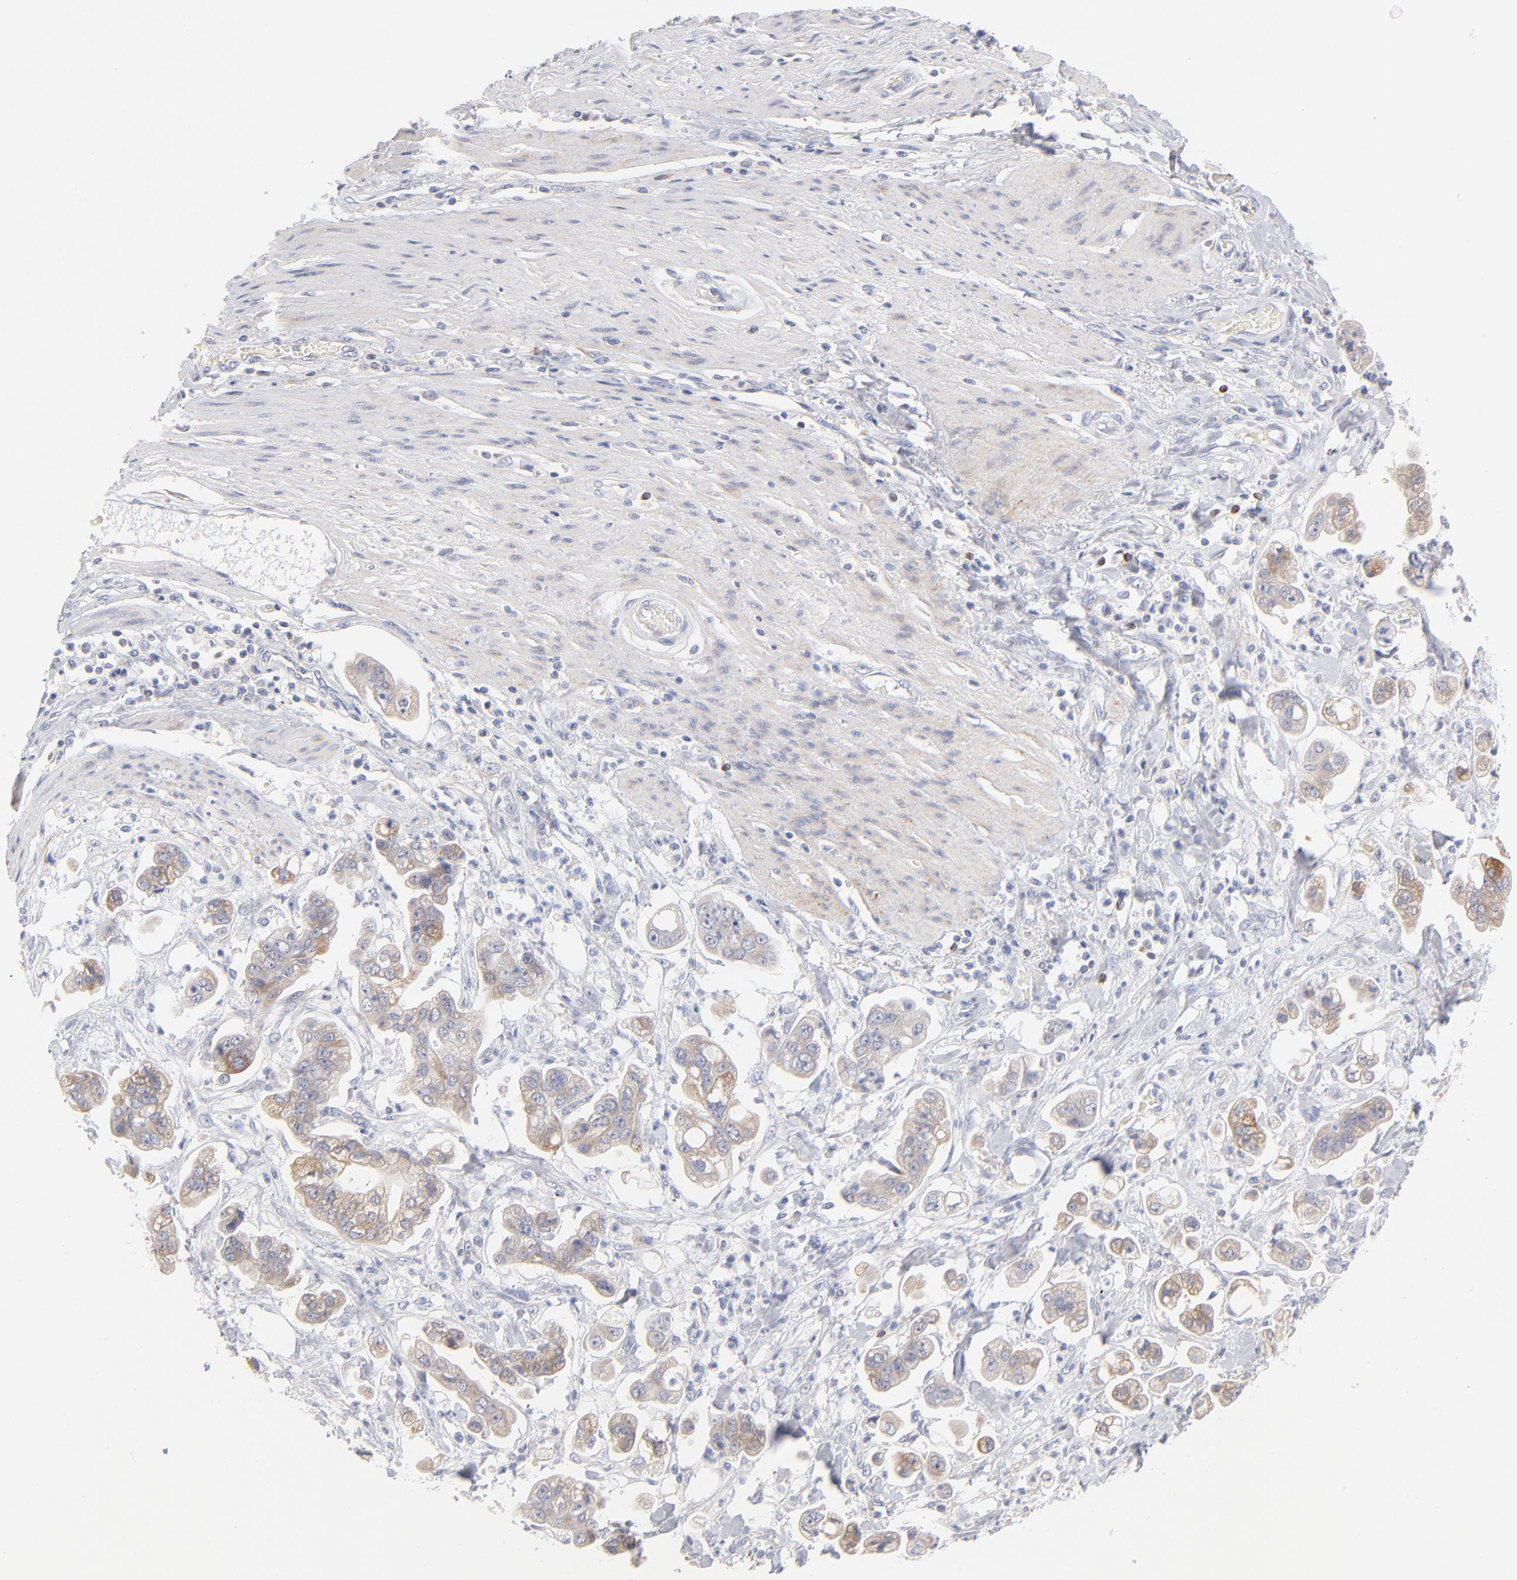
{"staining": {"intensity": "weak", "quantity": ">75%", "location": "cytoplasmic/membranous"}, "tissue": "stomach cancer", "cell_type": "Tumor cells", "image_type": "cancer", "snomed": [{"axis": "morphology", "description": "Adenocarcinoma, NOS"}, {"axis": "topography", "description": "Stomach"}], "caption": "This is an image of immunohistochemistry staining of stomach adenocarcinoma, which shows weak positivity in the cytoplasmic/membranous of tumor cells.", "gene": "MID1", "patient": {"sex": "male", "age": 62}}